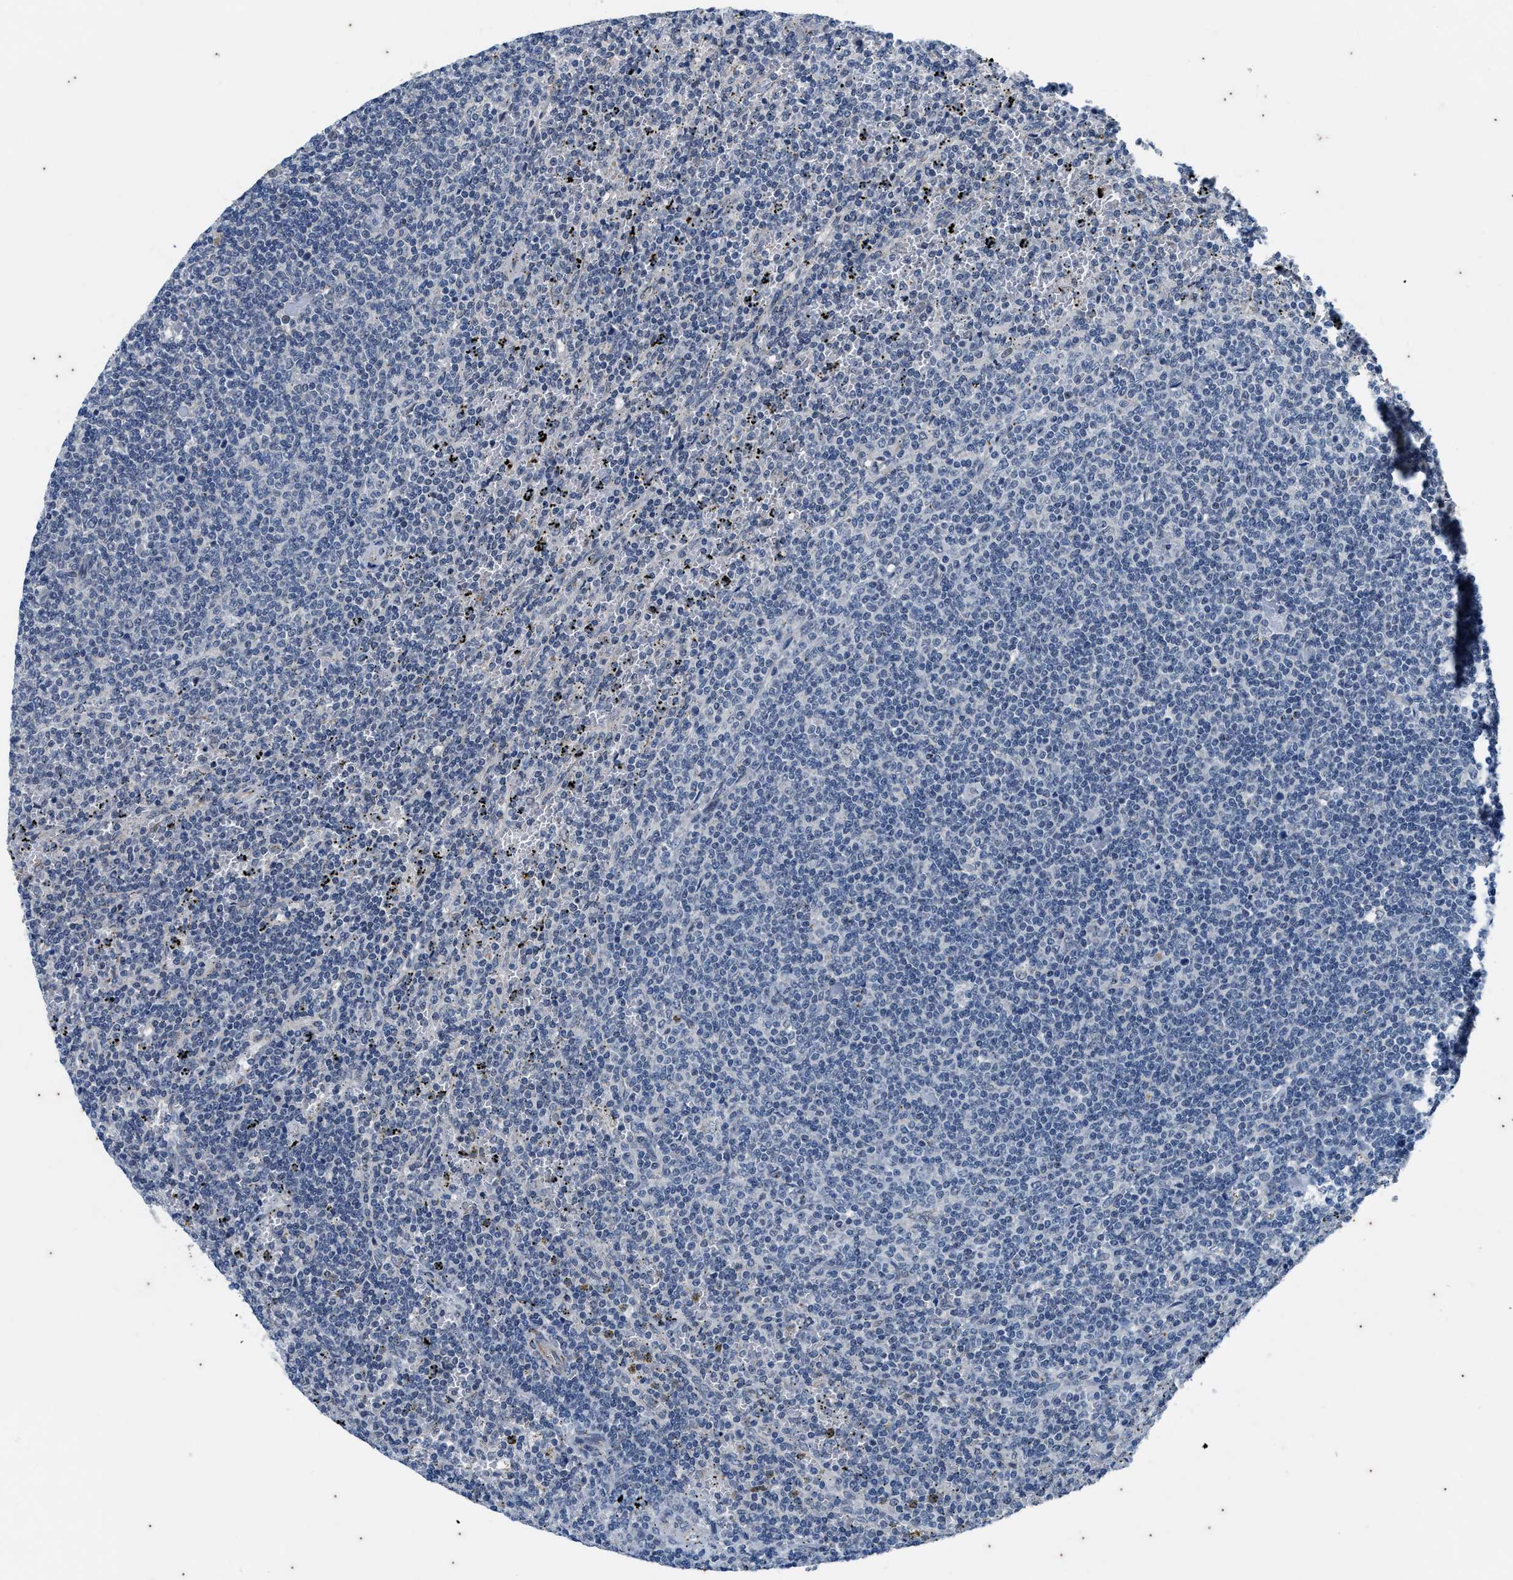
{"staining": {"intensity": "negative", "quantity": "none", "location": "none"}, "tissue": "lymphoma", "cell_type": "Tumor cells", "image_type": "cancer", "snomed": [{"axis": "morphology", "description": "Malignant lymphoma, non-Hodgkin's type, Low grade"}, {"axis": "topography", "description": "Spleen"}], "caption": "This is an IHC histopathology image of lymphoma. There is no expression in tumor cells.", "gene": "KIF24", "patient": {"sex": "female", "age": 50}}